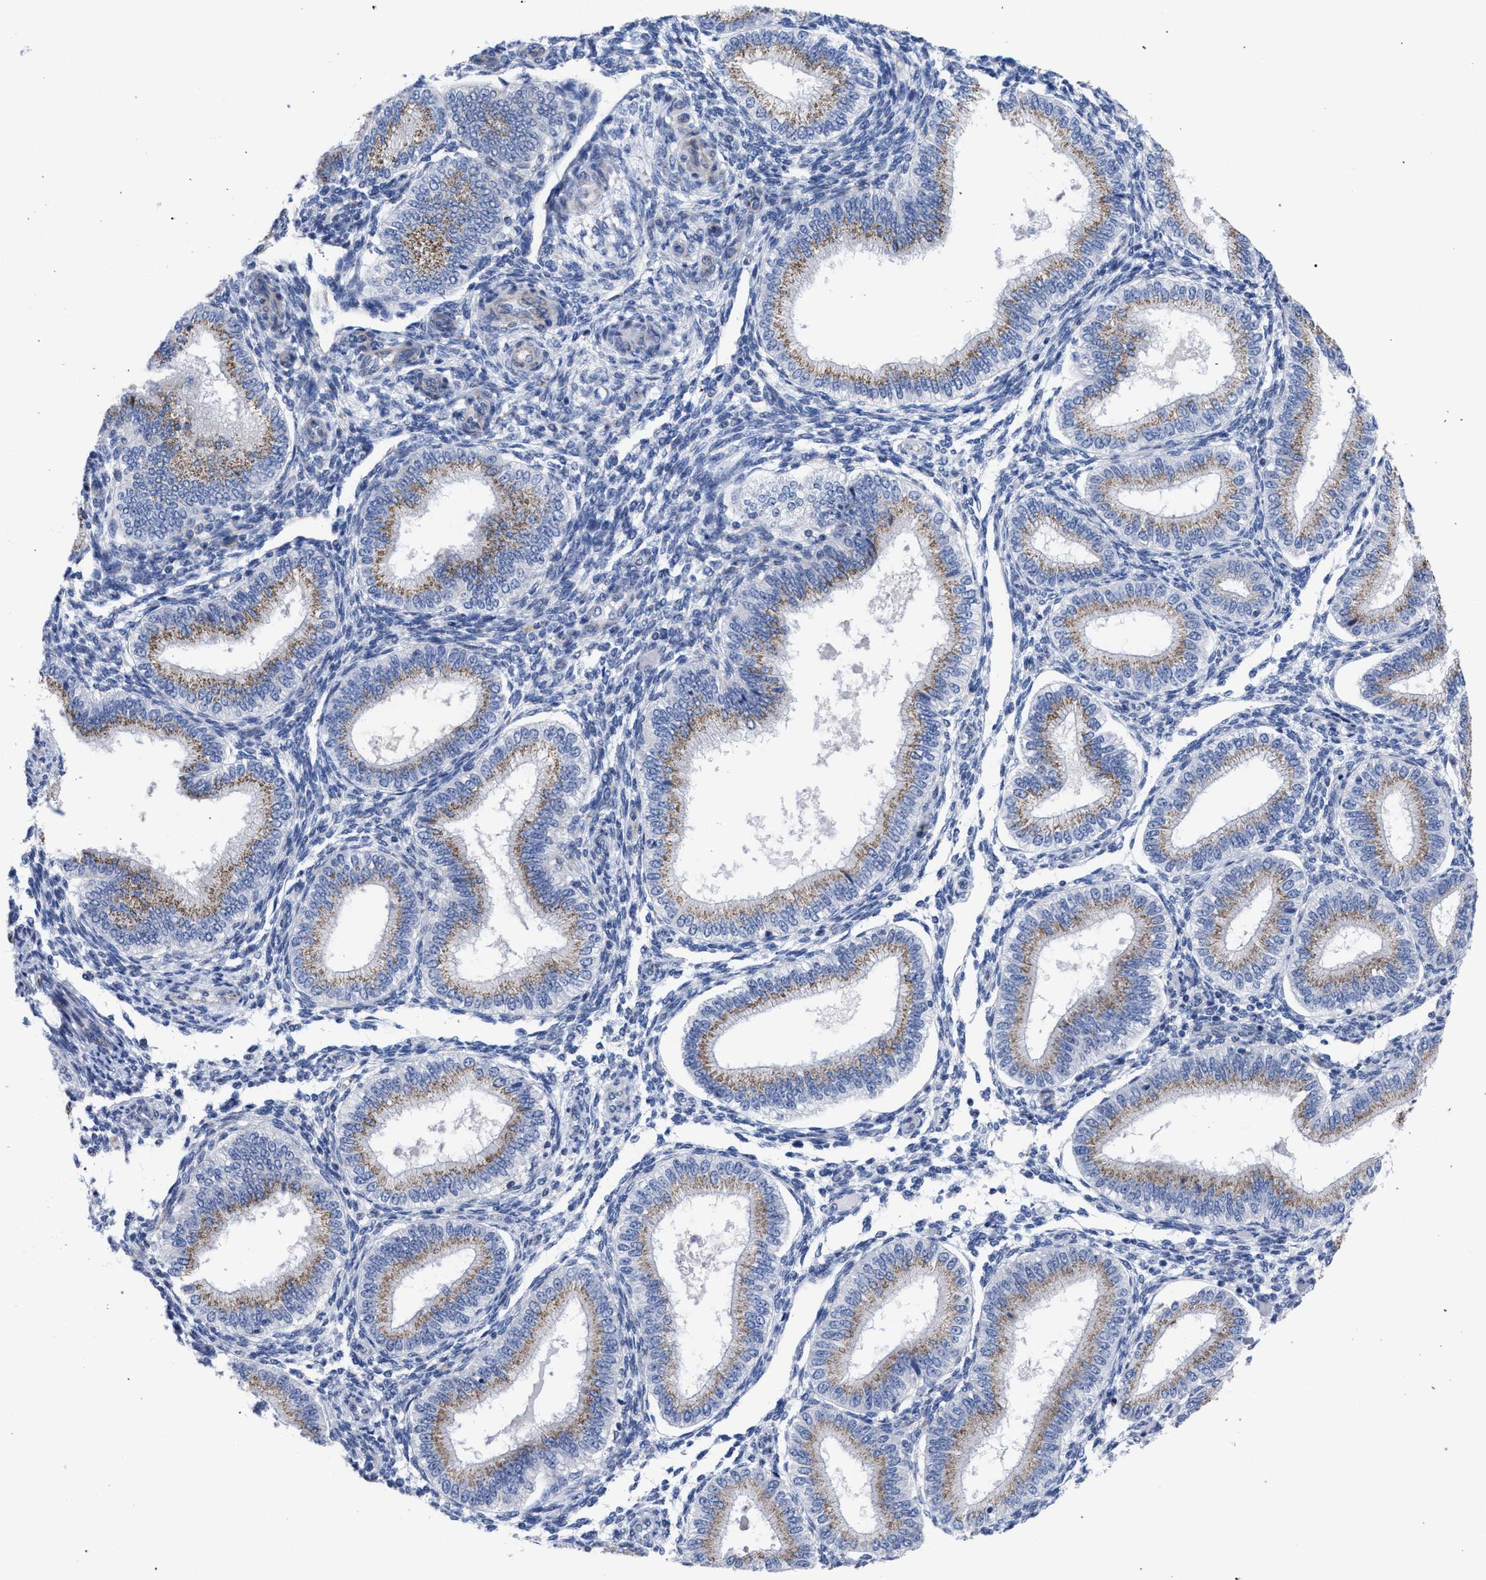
{"staining": {"intensity": "negative", "quantity": "none", "location": "none"}, "tissue": "endometrium", "cell_type": "Cells in endometrial stroma", "image_type": "normal", "snomed": [{"axis": "morphology", "description": "Normal tissue, NOS"}, {"axis": "topography", "description": "Endometrium"}], "caption": "The histopathology image displays no staining of cells in endometrial stroma in benign endometrium. (DAB (3,3'-diaminobenzidine) IHC, high magnification).", "gene": "GOLGA2", "patient": {"sex": "female", "age": 39}}